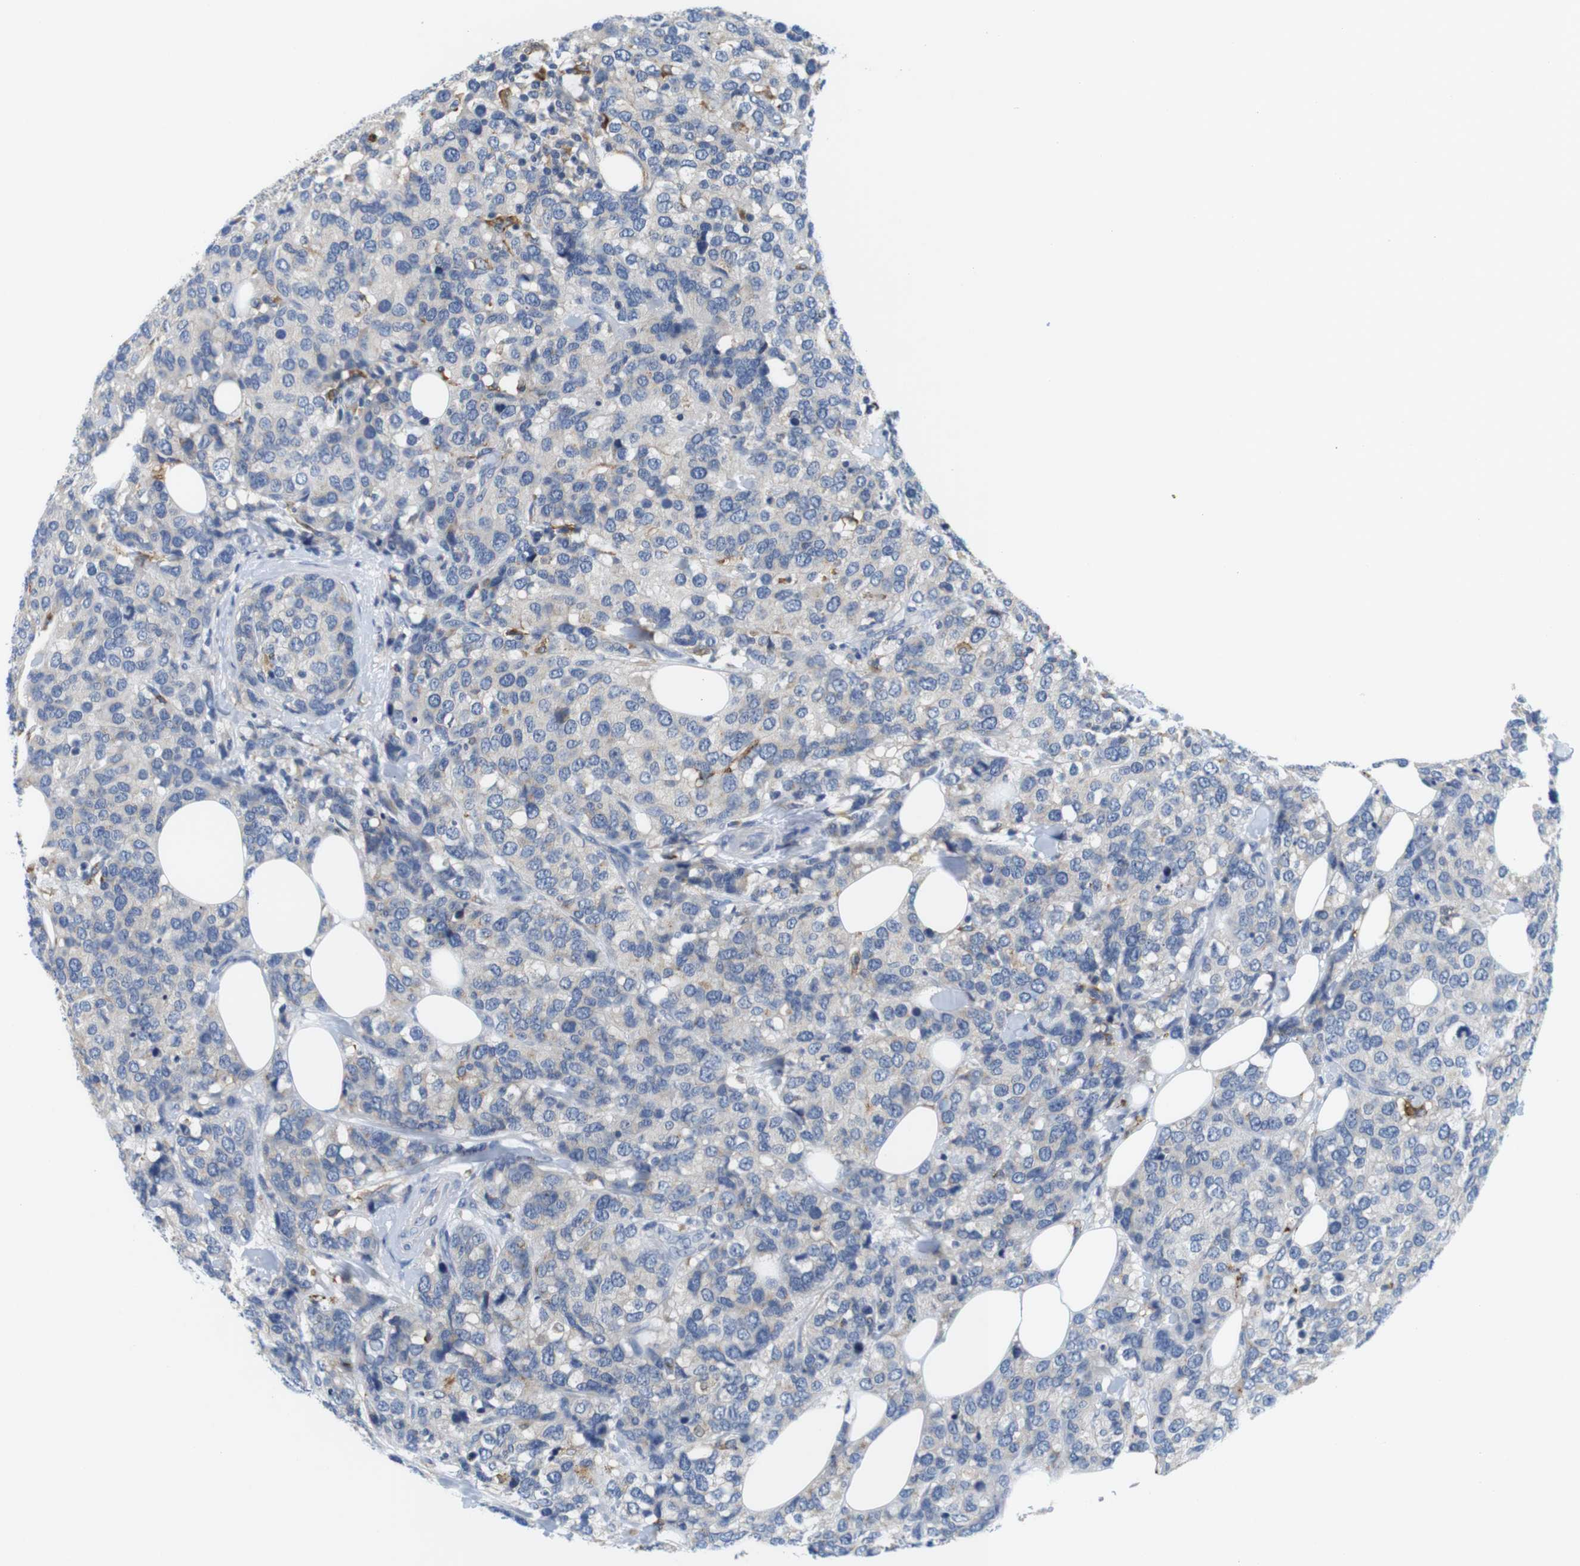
{"staining": {"intensity": "negative", "quantity": "none", "location": "none"}, "tissue": "breast cancer", "cell_type": "Tumor cells", "image_type": "cancer", "snomed": [{"axis": "morphology", "description": "Lobular carcinoma"}, {"axis": "topography", "description": "Breast"}], "caption": "The immunohistochemistry (IHC) micrograph has no significant positivity in tumor cells of lobular carcinoma (breast) tissue.", "gene": "CNGA2", "patient": {"sex": "female", "age": 59}}